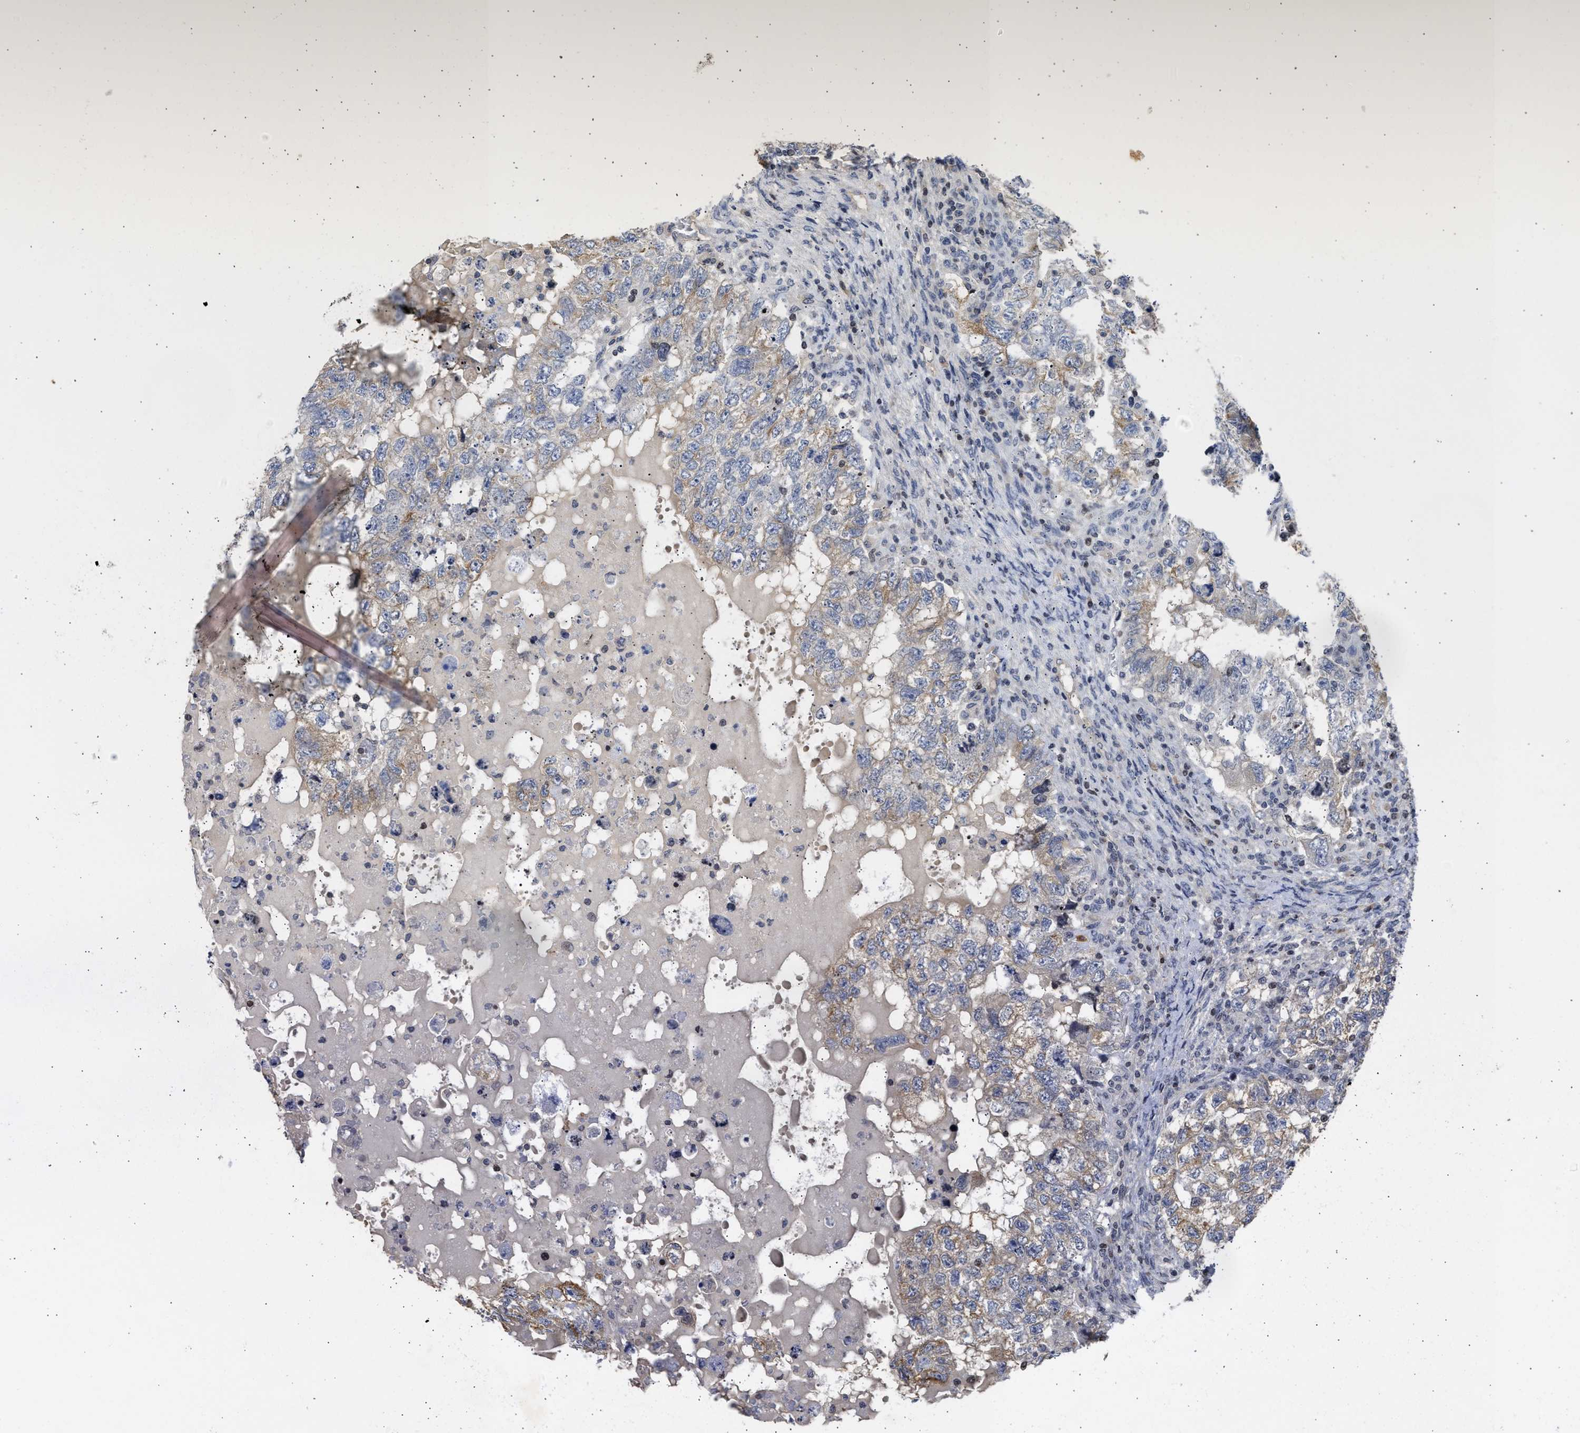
{"staining": {"intensity": "weak", "quantity": "<25%", "location": "cytoplasmic/membranous"}, "tissue": "testis cancer", "cell_type": "Tumor cells", "image_type": "cancer", "snomed": [{"axis": "morphology", "description": "Carcinoma, Embryonal, NOS"}, {"axis": "topography", "description": "Testis"}], "caption": "A micrograph of human testis cancer (embryonal carcinoma) is negative for staining in tumor cells.", "gene": "ENSG00000142539", "patient": {"sex": "male", "age": 36}}